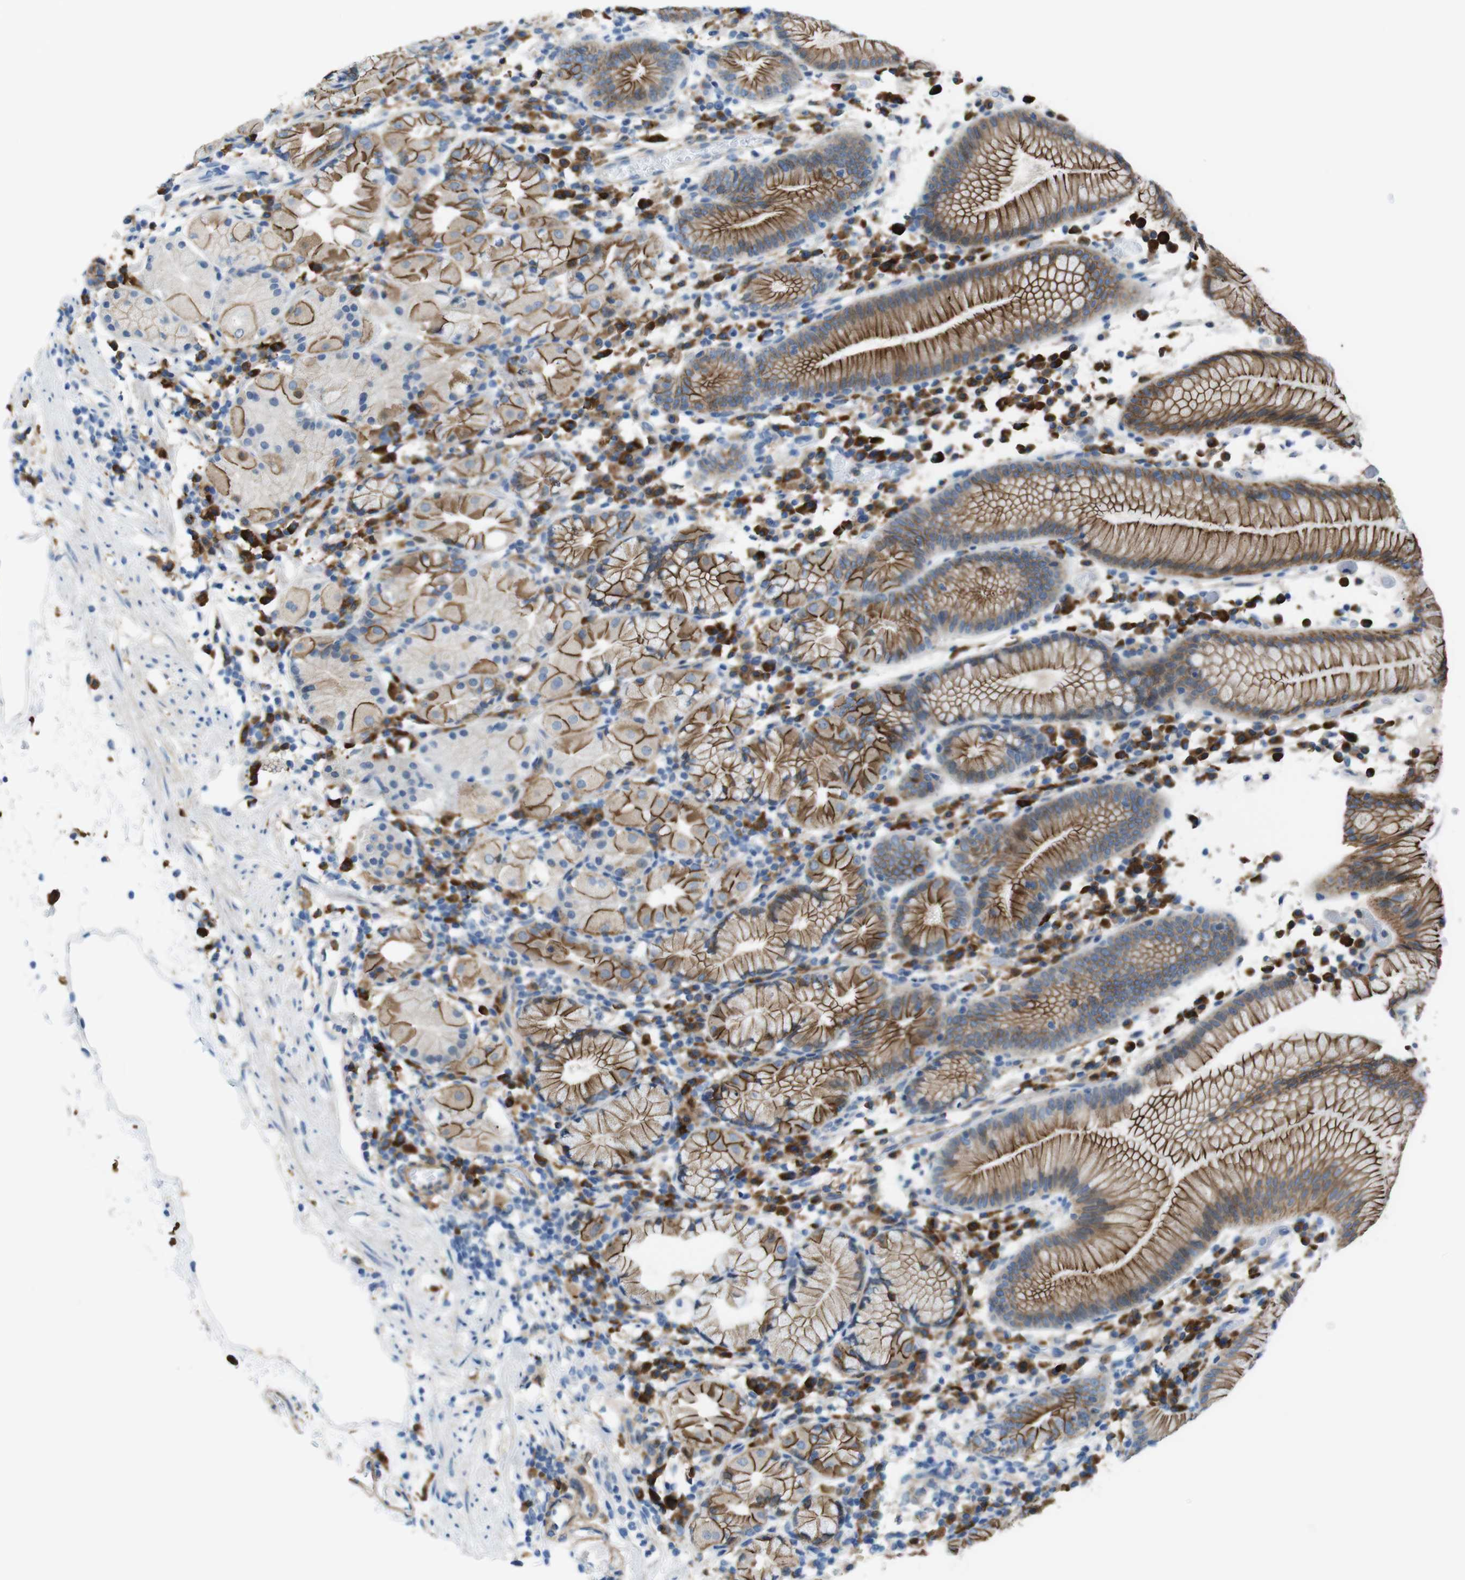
{"staining": {"intensity": "strong", "quantity": "25%-75%", "location": "cytoplasmic/membranous"}, "tissue": "stomach", "cell_type": "Glandular cells", "image_type": "normal", "snomed": [{"axis": "morphology", "description": "Normal tissue, NOS"}, {"axis": "topography", "description": "Stomach"}, {"axis": "topography", "description": "Stomach, lower"}], "caption": "Immunohistochemistry (IHC) (DAB) staining of unremarkable stomach exhibits strong cytoplasmic/membranous protein staining in approximately 25%-75% of glandular cells. The staining was performed using DAB to visualize the protein expression in brown, while the nuclei were stained in blue with hematoxylin (Magnification: 20x).", "gene": "CLMN", "patient": {"sex": "female", "age": 75}}